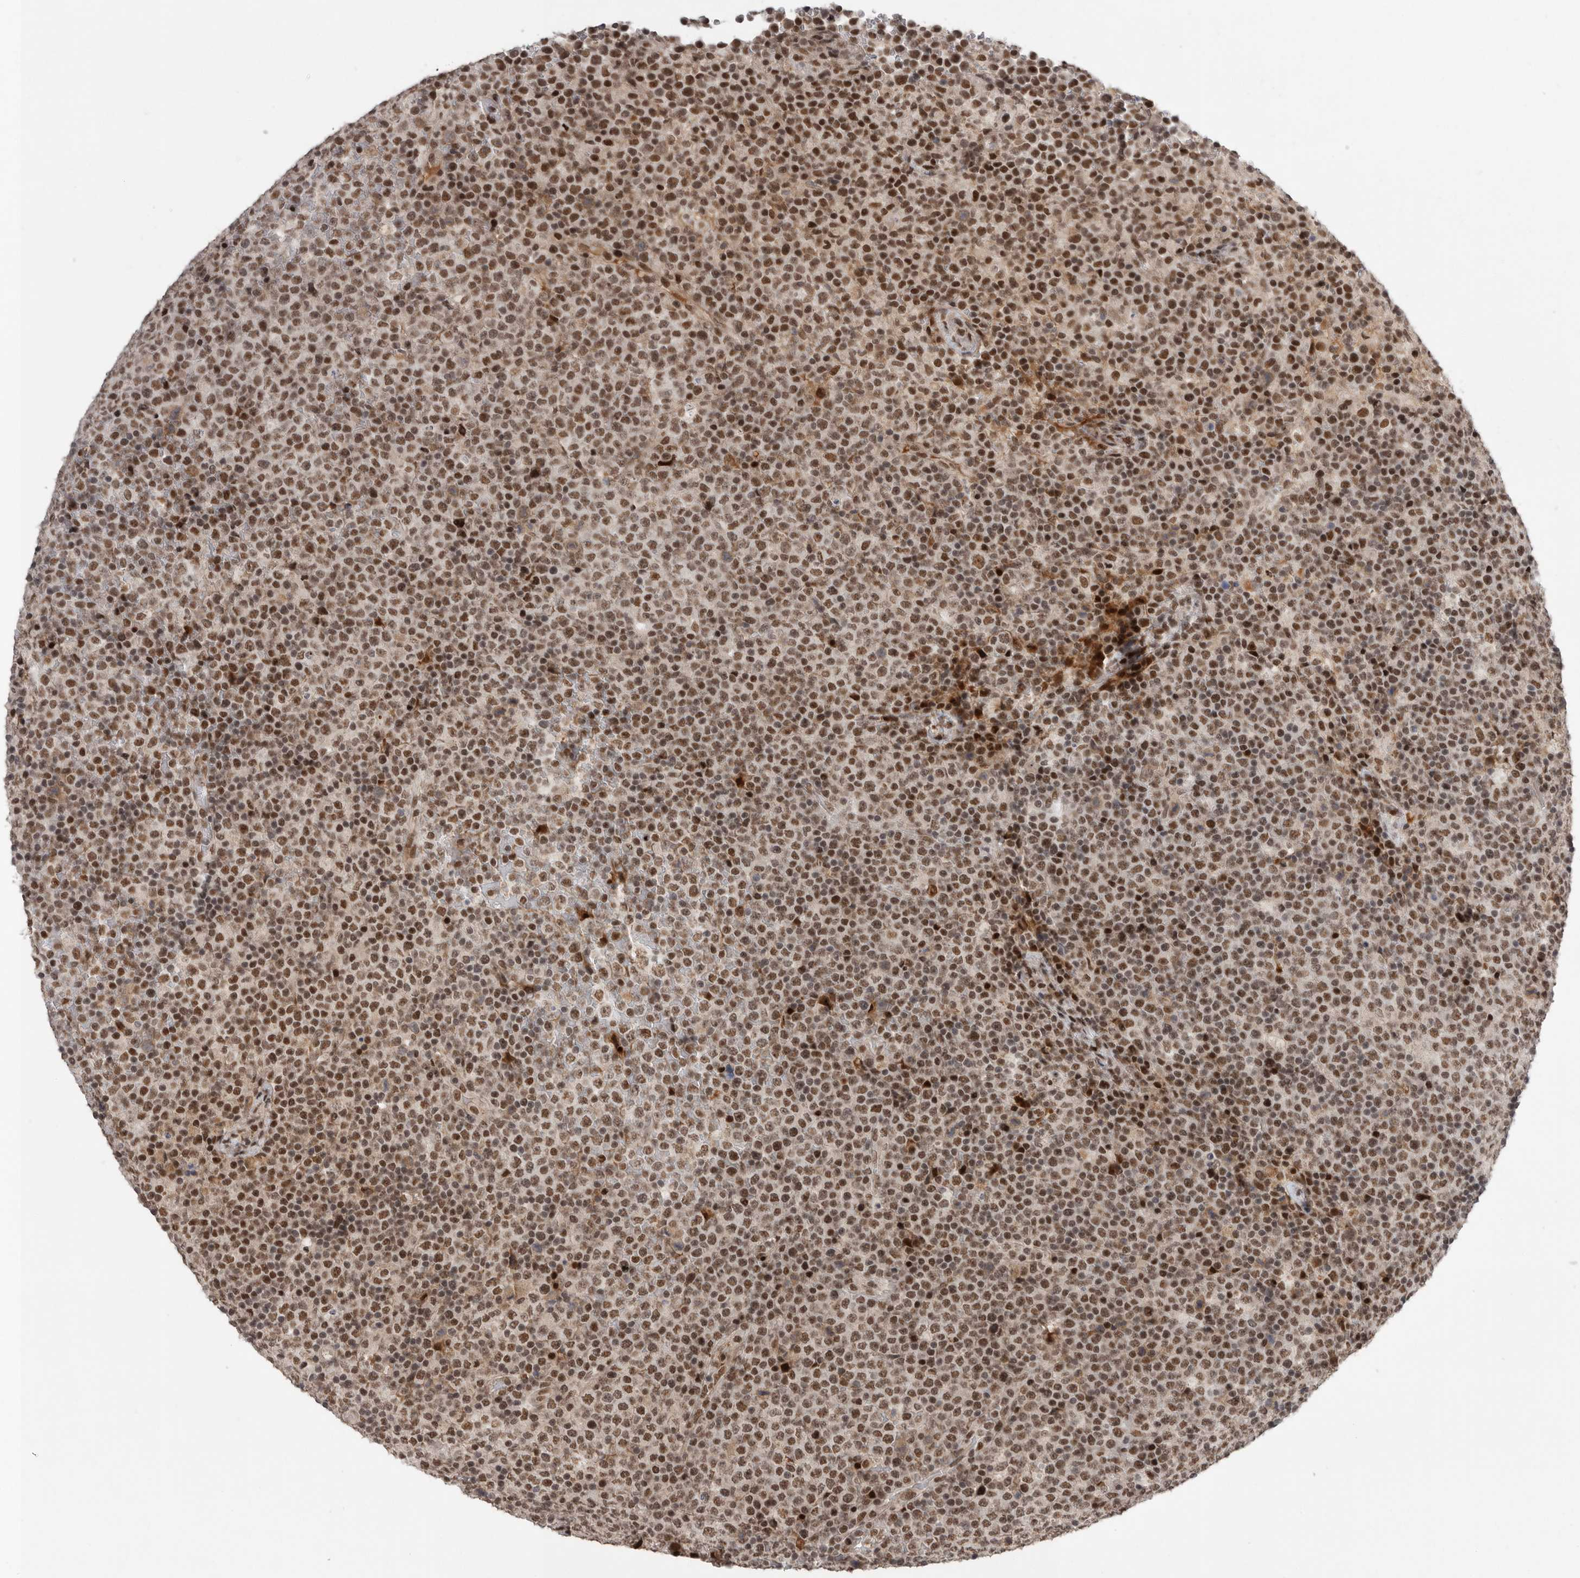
{"staining": {"intensity": "moderate", "quantity": ">75%", "location": "nuclear"}, "tissue": "lymphoma", "cell_type": "Tumor cells", "image_type": "cancer", "snomed": [{"axis": "morphology", "description": "Malignant lymphoma, non-Hodgkin's type, High grade"}, {"axis": "topography", "description": "Lymph node"}], "caption": "Brown immunohistochemical staining in human lymphoma shows moderate nuclear positivity in approximately >75% of tumor cells.", "gene": "POU5F1", "patient": {"sex": "male", "age": 13}}